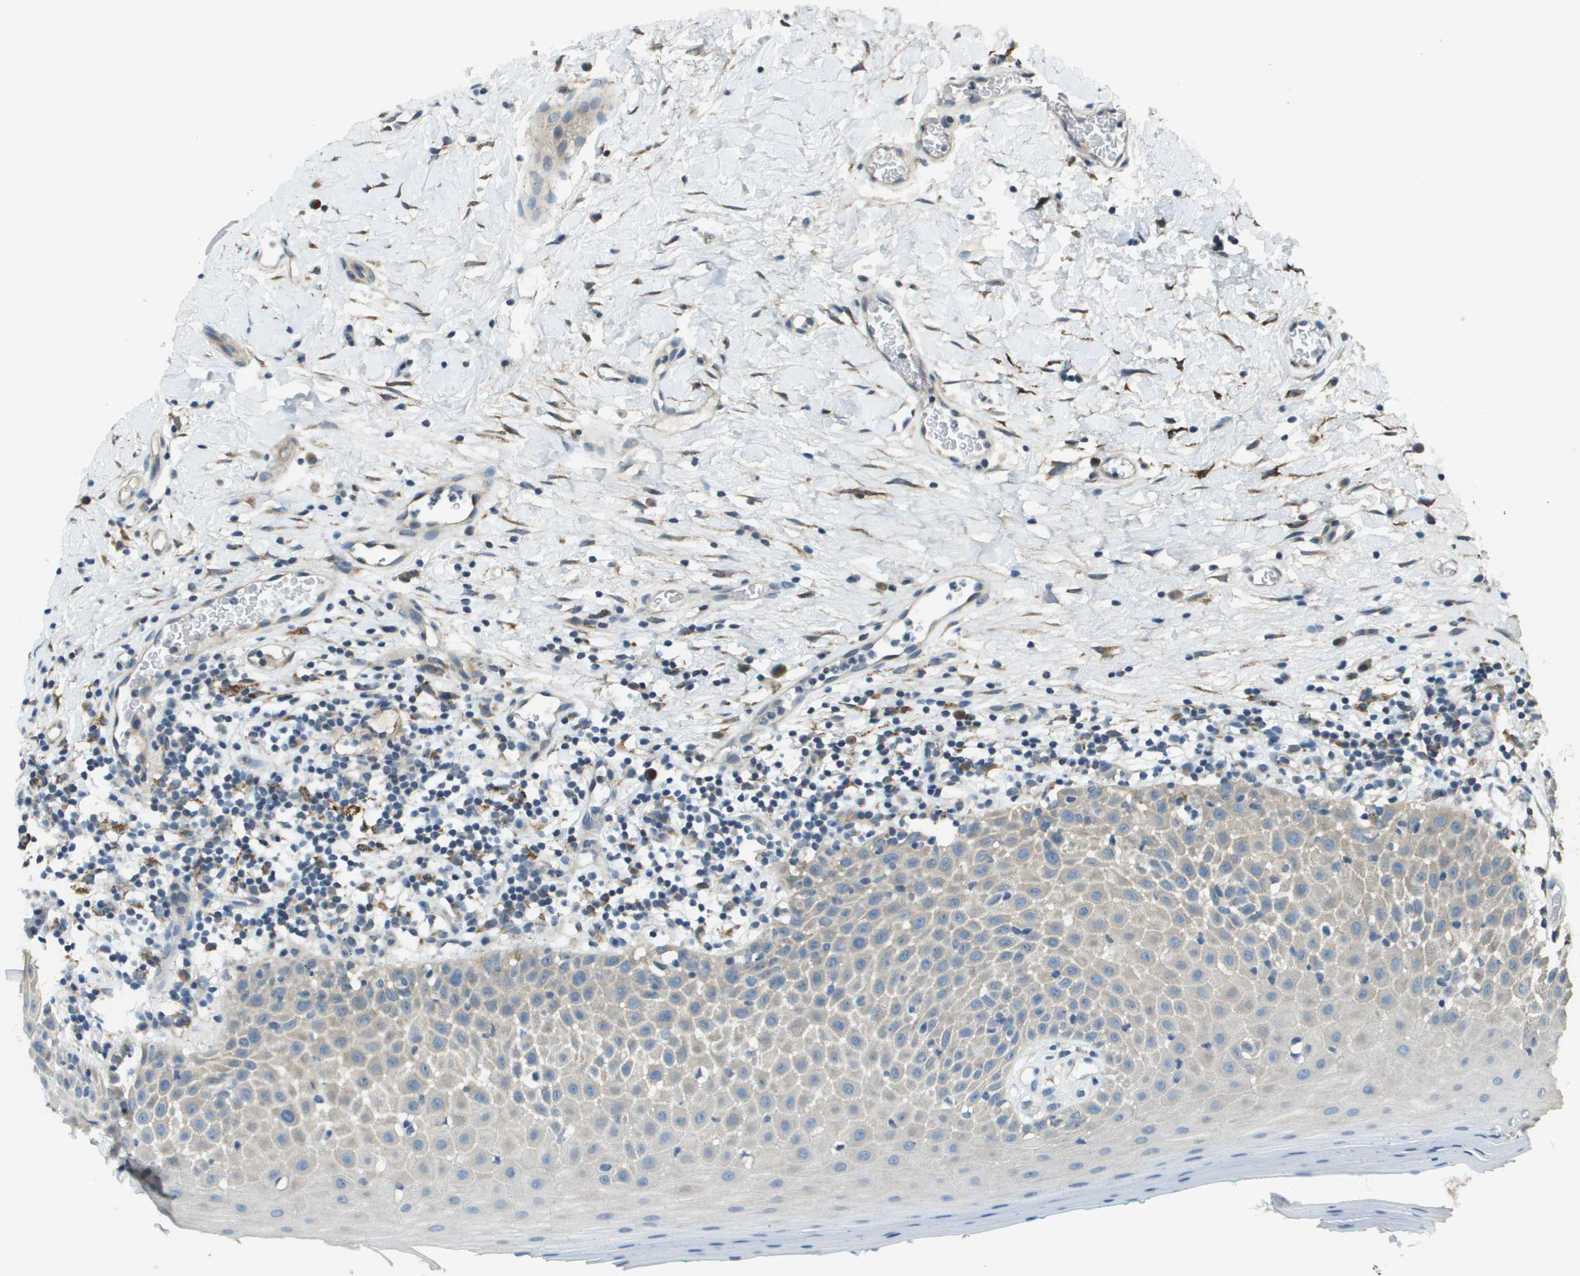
{"staining": {"intensity": "weak", "quantity": "<25%", "location": "cytoplasmic/membranous"}, "tissue": "oral mucosa", "cell_type": "Squamous epithelial cells", "image_type": "normal", "snomed": [{"axis": "morphology", "description": "Normal tissue, NOS"}, {"axis": "topography", "description": "Skeletal muscle"}, {"axis": "topography", "description": "Oral tissue"}], "caption": "DAB (3,3'-diaminobenzidine) immunohistochemical staining of unremarkable oral mucosa reveals no significant positivity in squamous epithelial cells.", "gene": "CDKN2C", "patient": {"sex": "male", "age": 58}}